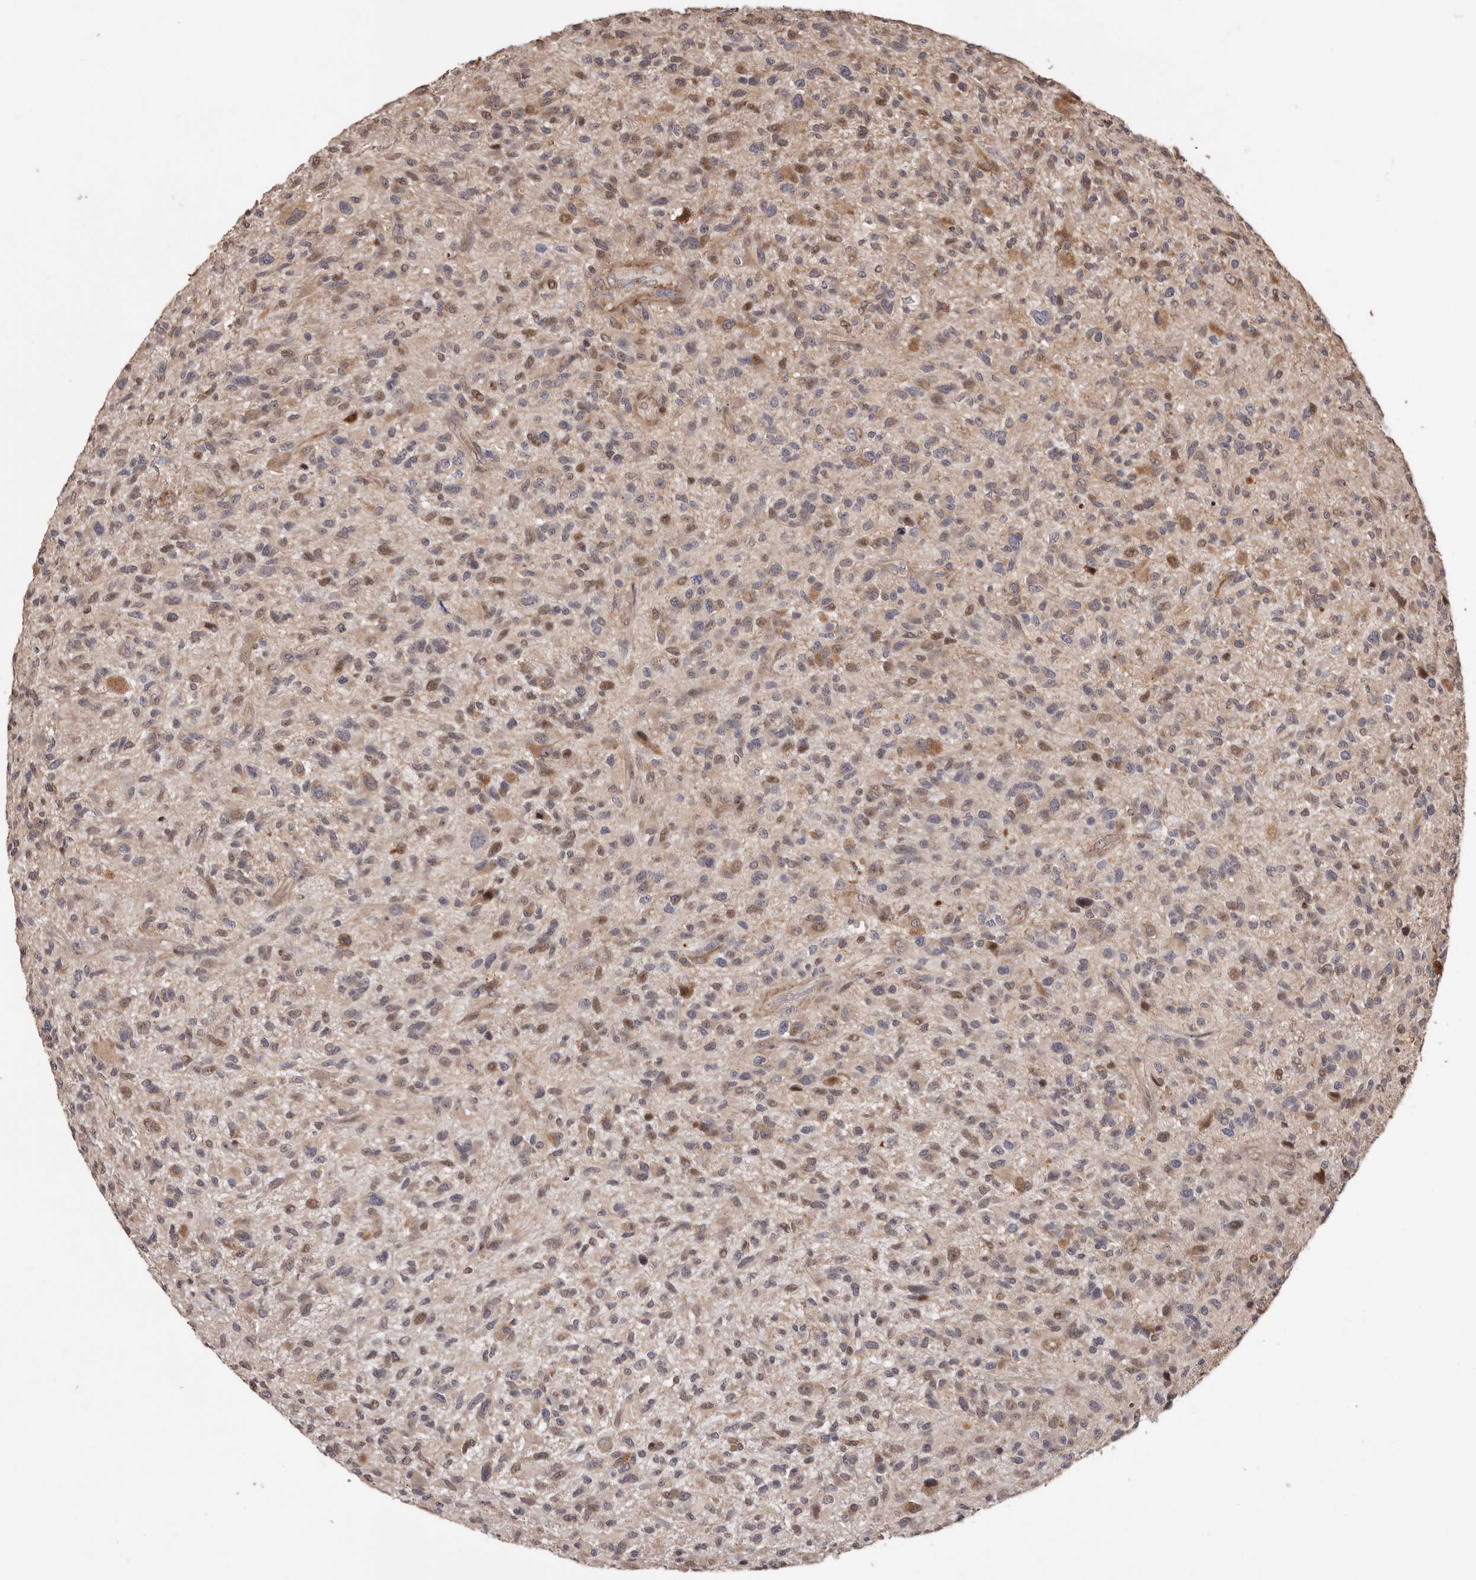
{"staining": {"intensity": "moderate", "quantity": "25%-75%", "location": "nuclear"}, "tissue": "glioma", "cell_type": "Tumor cells", "image_type": "cancer", "snomed": [{"axis": "morphology", "description": "Glioma, malignant, High grade"}, {"axis": "topography", "description": "Brain"}], "caption": "Approximately 25%-75% of tumor cells in human glioma display moderate nuclear protein positivity as visualized by brown immunohistochemical staining.", "gene": "ZCCHC7", "patient": {"sex": "male", "age": 47}}